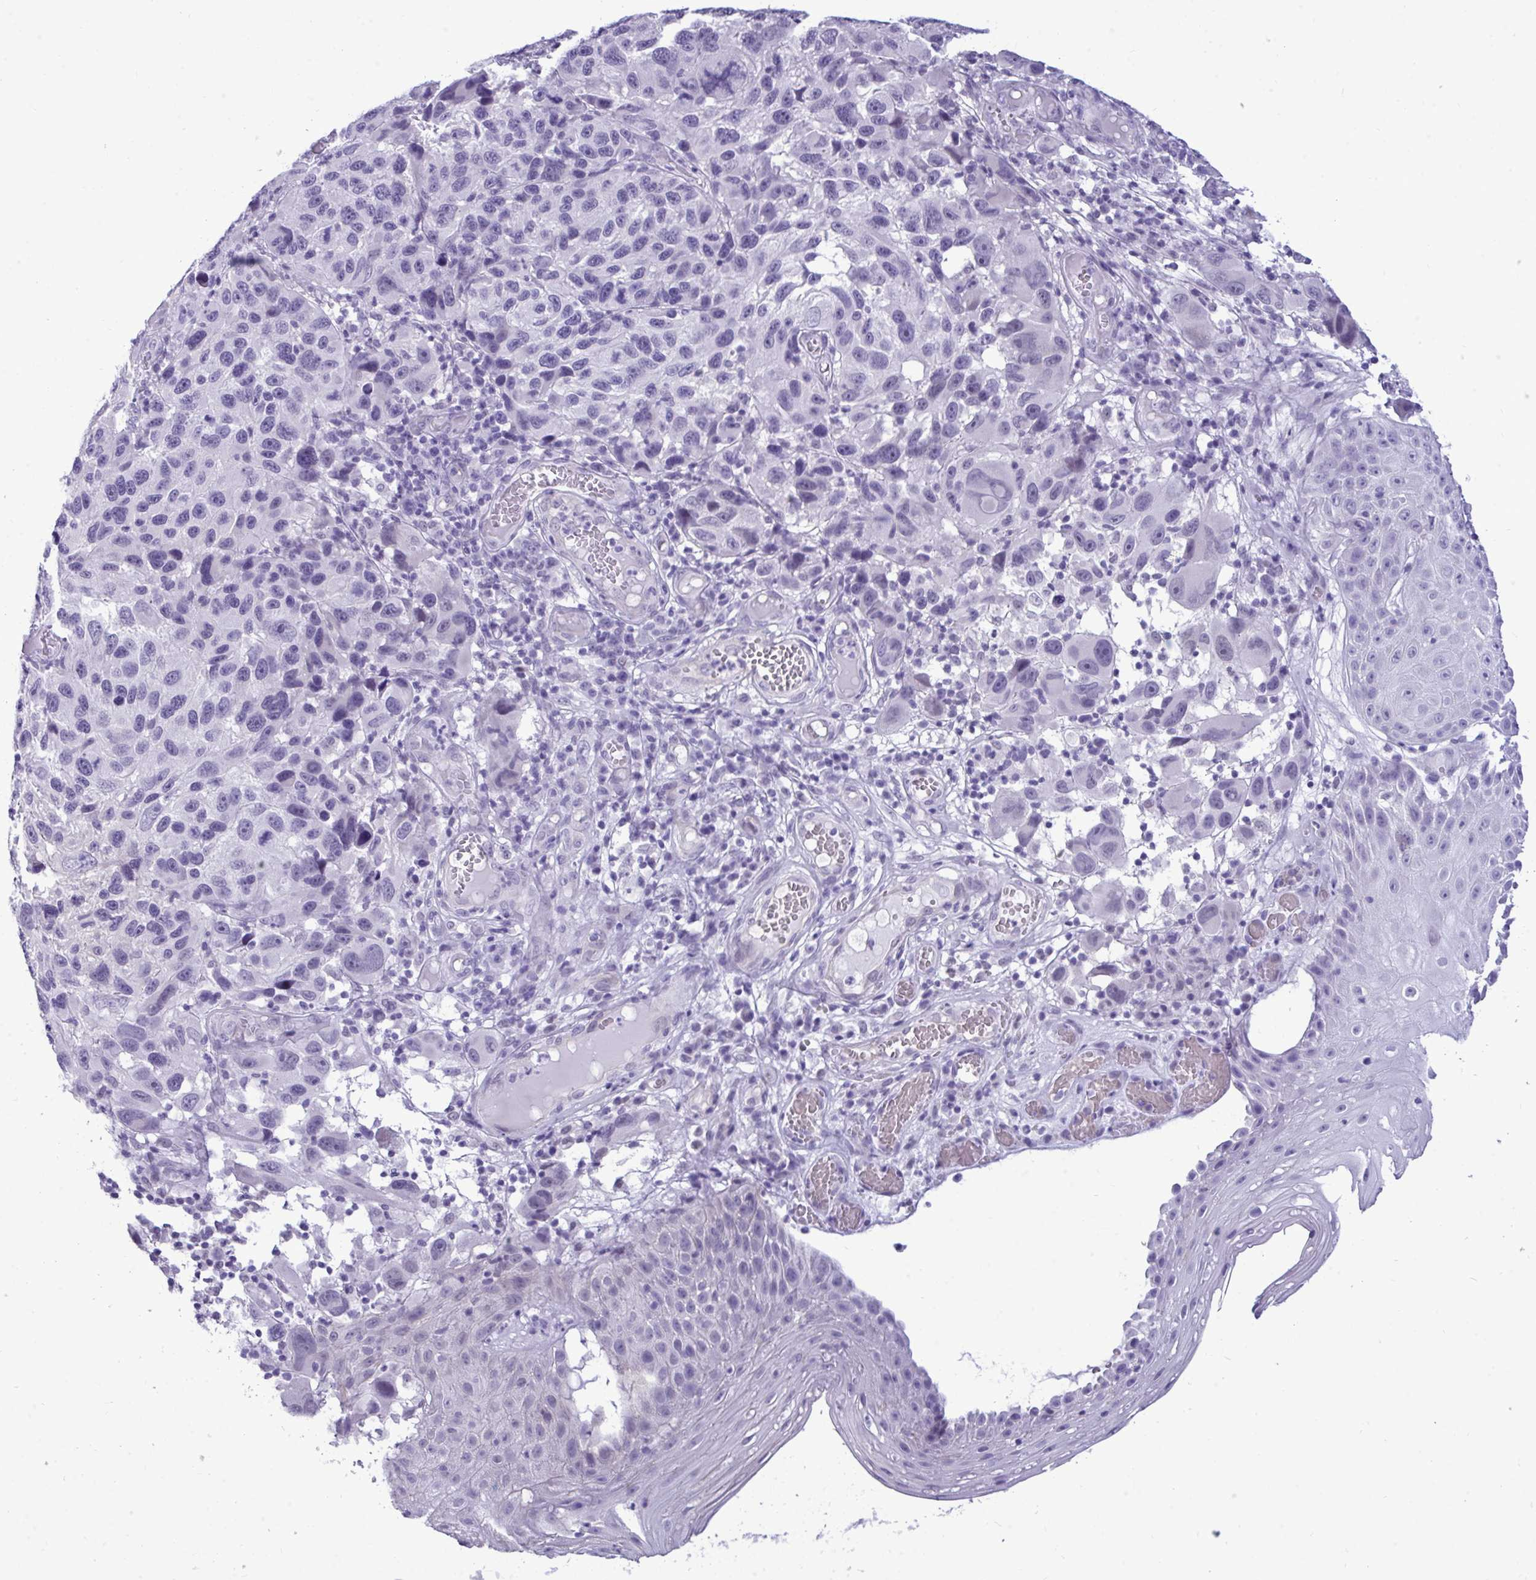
{"staining": {"intensity": "negative", "quantity": "none", "location": "none"}, "tissue": "melanoma", "cell_type": "Tumor cells", "image_type": "cancer", "snomed": [{"axis": "morphology", "description": "Malignant melanoma, NOS"}, {"axis": "topography", "description": "Skin"}], "caption": "Melanoma was stained to show a protein in brown. There is no significant positivity in tumor cells. The staining was performed using DAB to visualize the protein expression in brown, while the nuclei were stained in blue with hematoxylin (Magnification: 20x).", "gene": "PRM2", "patient": {"sex": "male", "age": 53}}